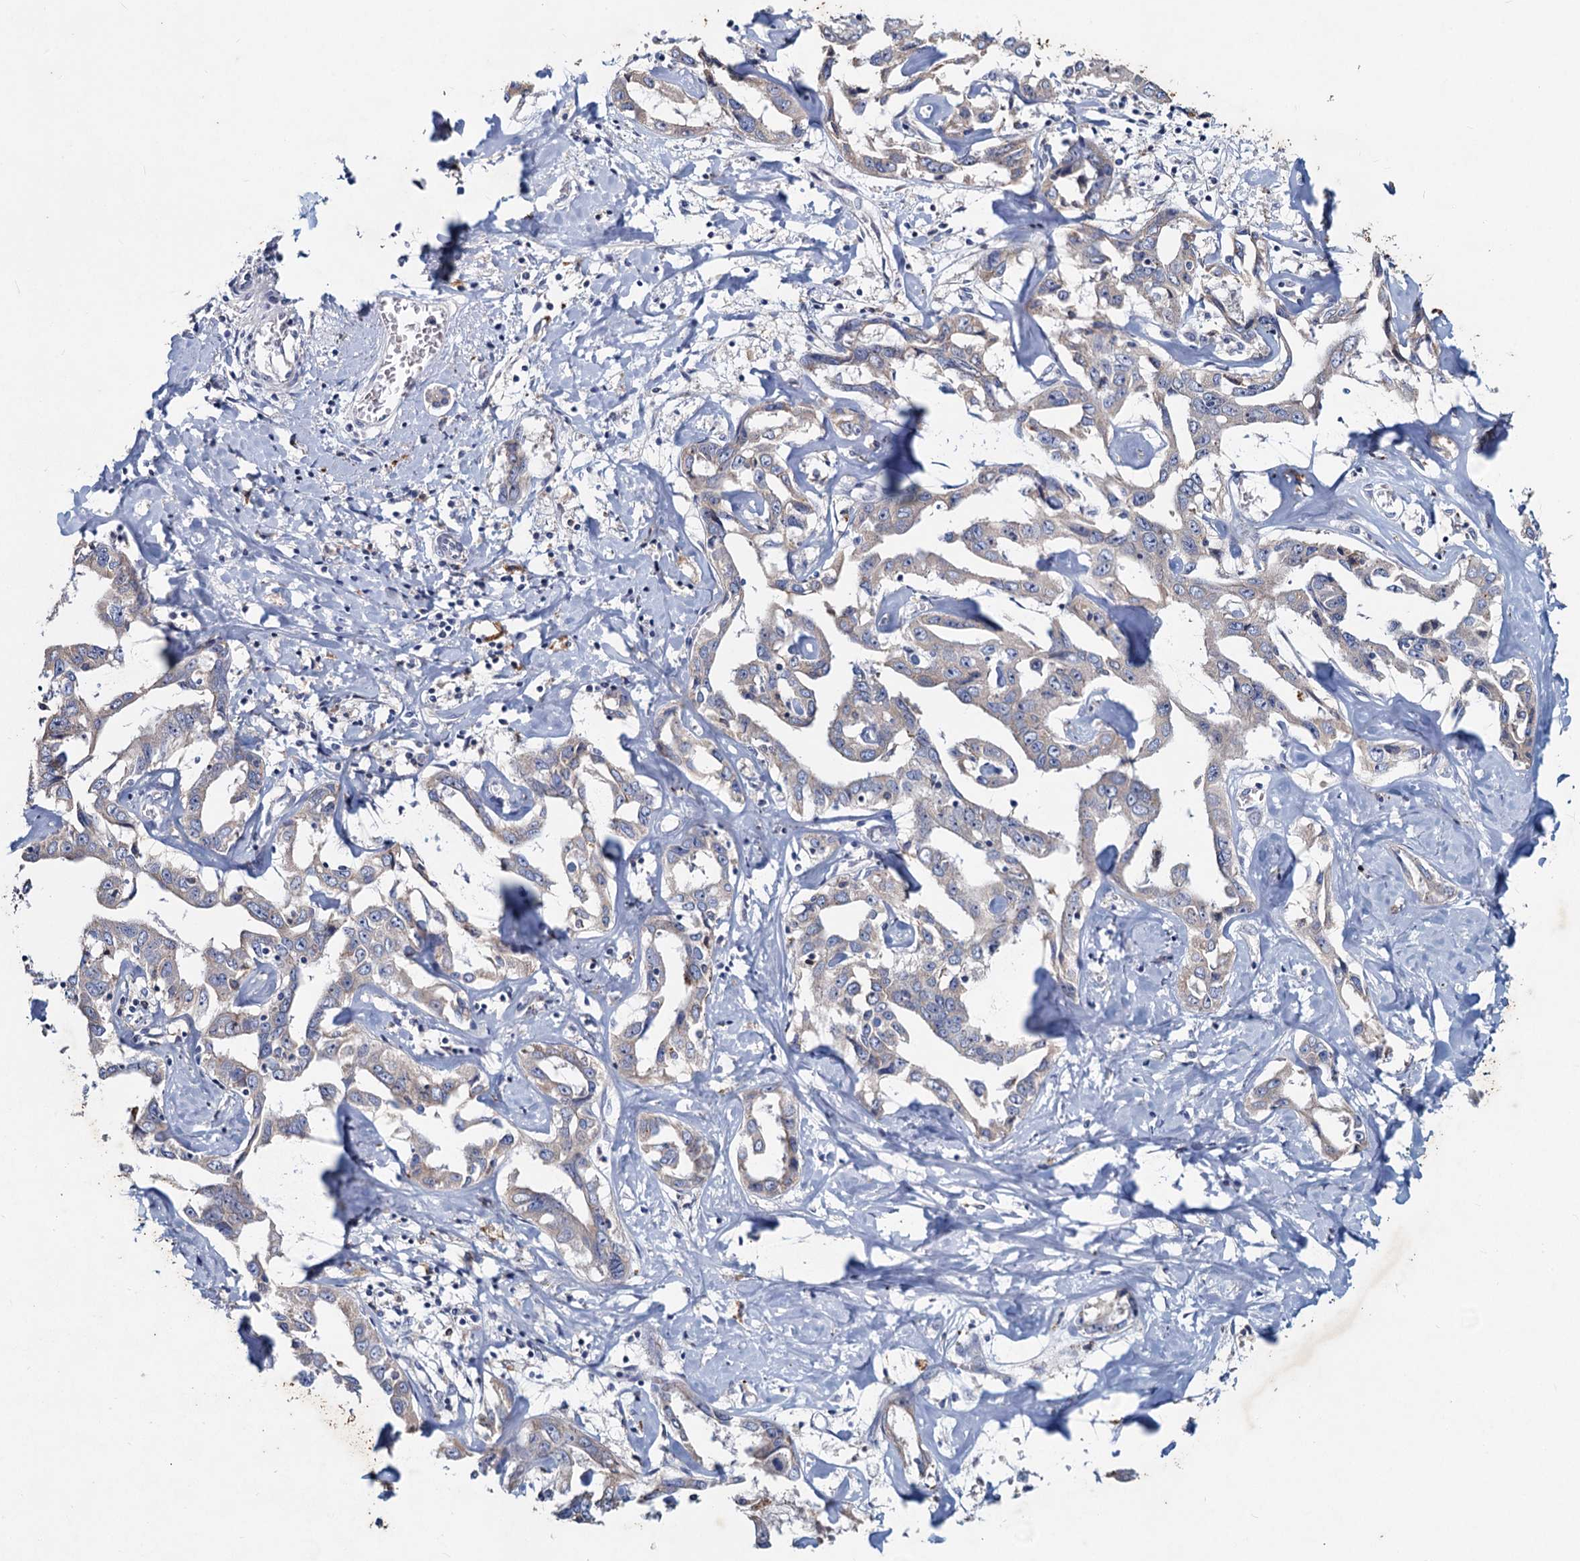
{"staining": {"intensity": "negative", "quantity": "none", "location": "none"}, "tissue": "liver cancer", "cell_type": "Tumor cells", "image_type": "cancer", "snomed": [{"axis": "morphology", "description": "Cholangiocarcinoma"}, {"axis": "topography", "description": "Liver"}], "caption": "Tumor cells show no significant protein expression in liver cancer.", "gene": "TMX2", "patient": {"sex": "male", "age": 59}}